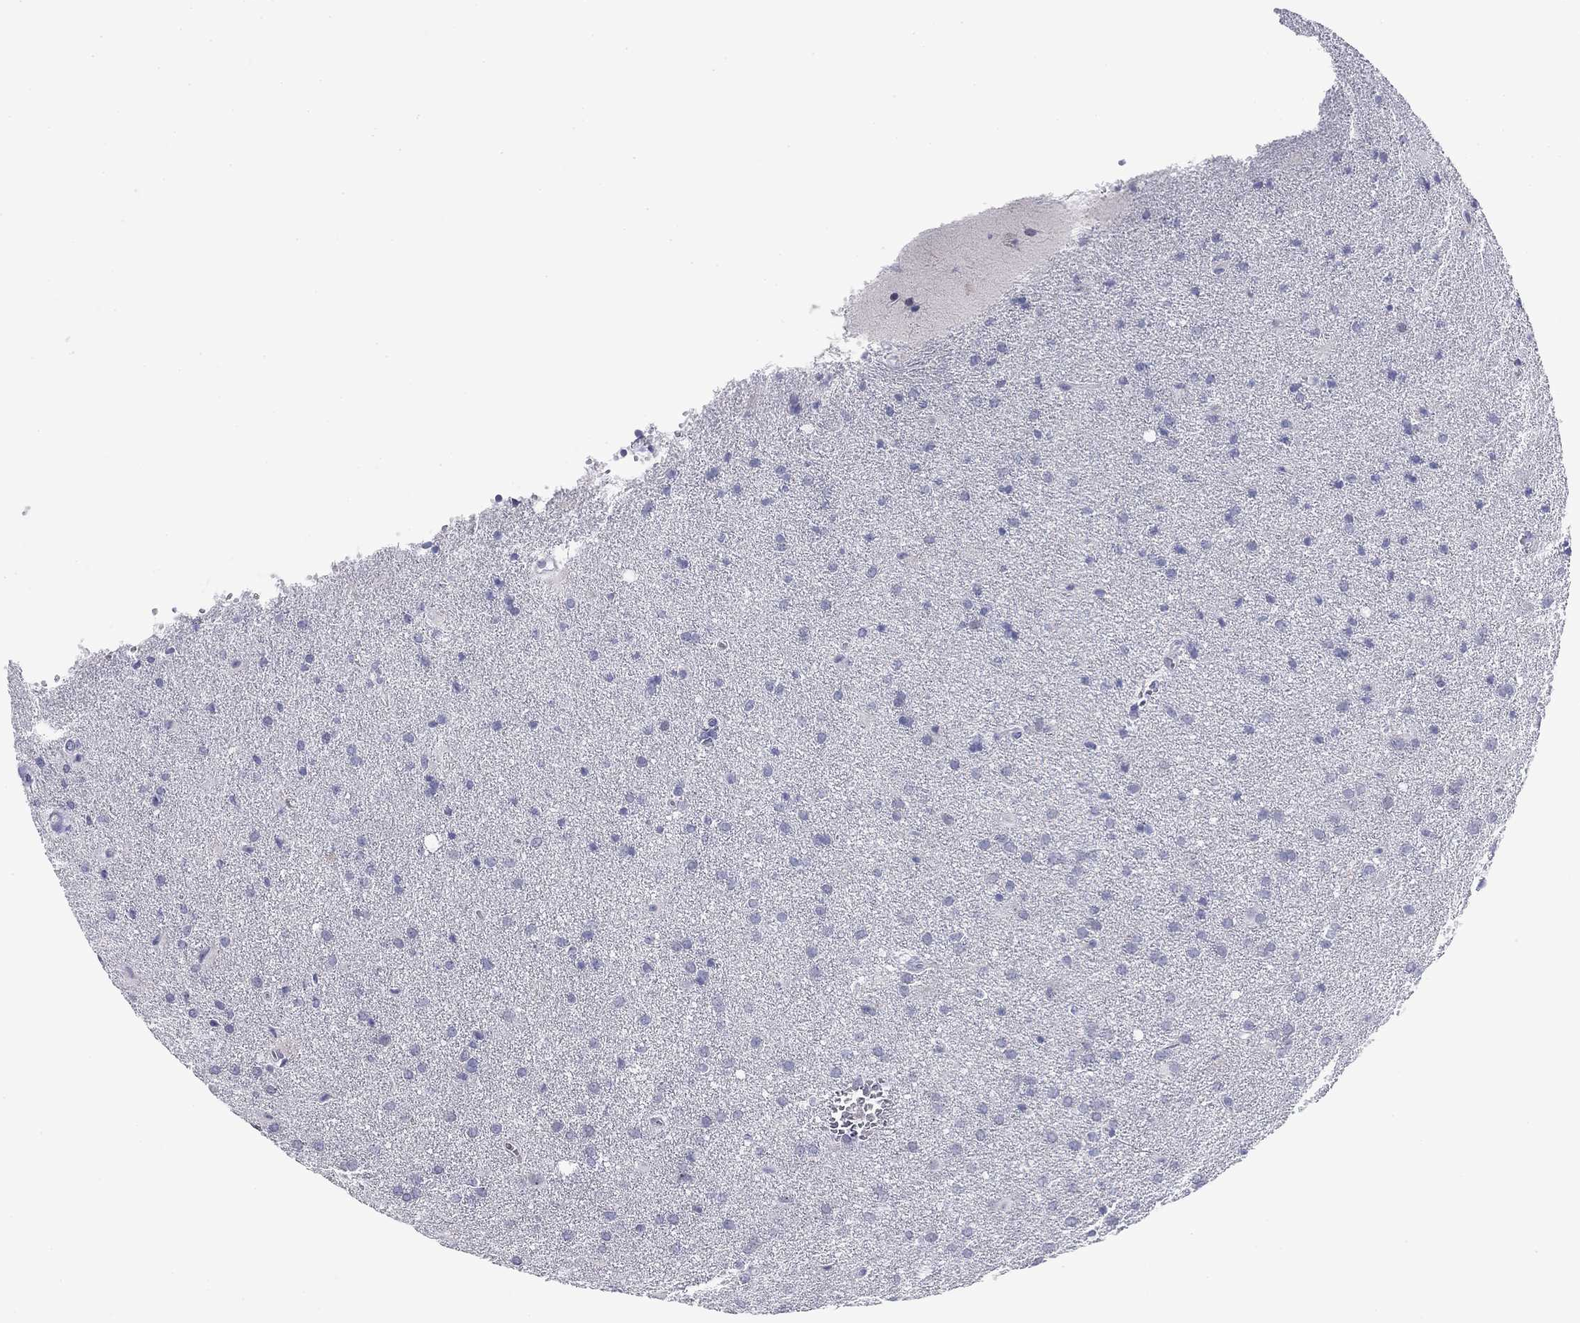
{"staining": {"intensity": "negative", "quantity": "none", "location": "none"}, "tissue": "glioma", "cell_type": "Tumor cells", "image_type": "cancer", "snomed": [{"axis": "morphology", "description": "Glioma, malignant, Low grade"}, {"axis": "topography", "description": "Brain"}], "caption": "IHC histopathology image of neoplastic tissue: malignant glioma (low-grade) stained with DAB shows no significant protein staining in tumor cells.", "gene": "PRPH", "patient": {"sex": "male", "age": 58}}